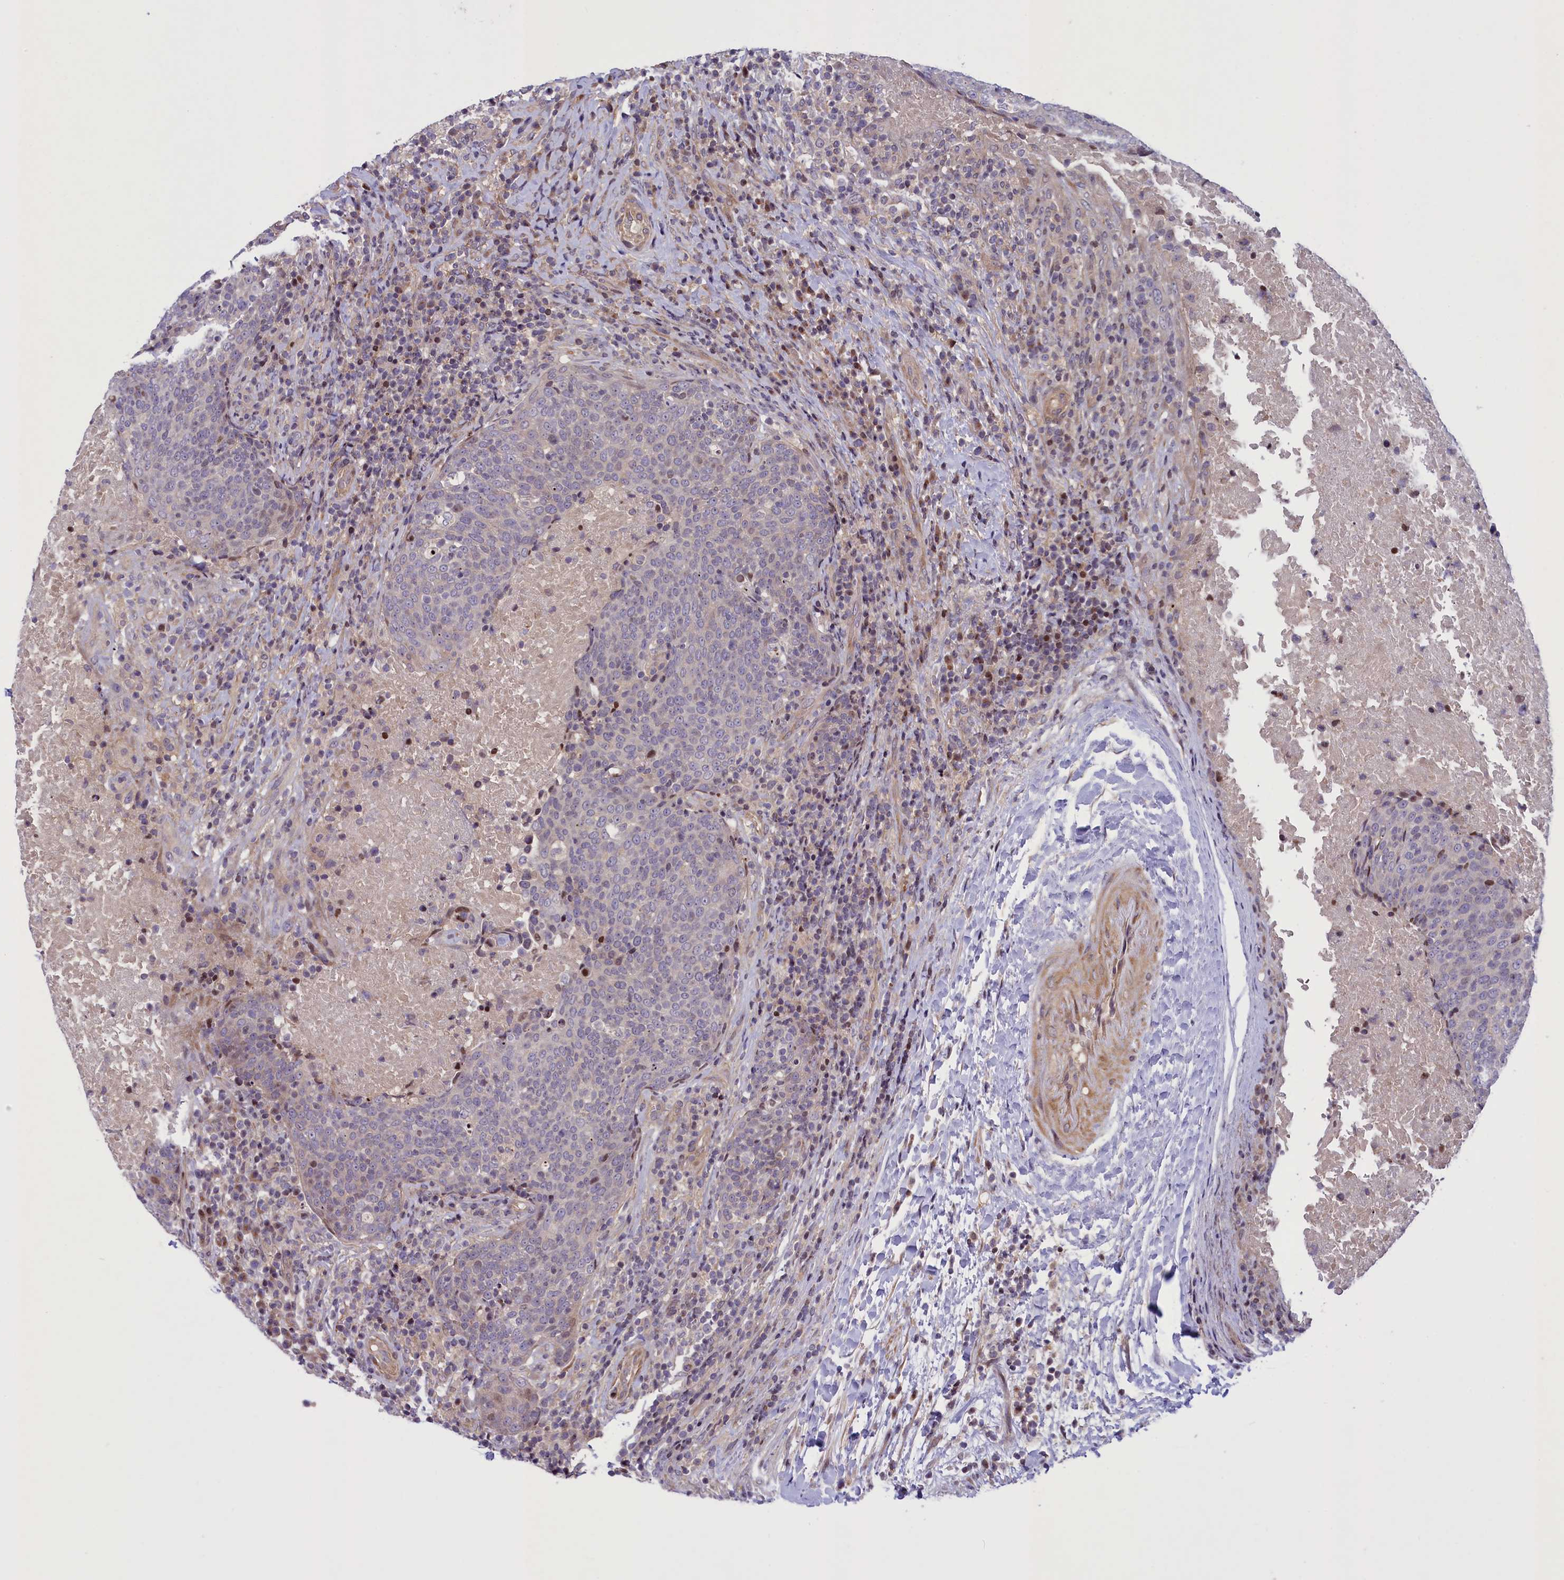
{"staining": {"intensity": "negative", "quantity": "none", "location": "none"}, "tissue": "head and neck cancer", "cell_type": "Tumor cells", "image_type": "cancer", "snomed": [{"axis": "morphology", "description": "Squamous cell carcinoma, NOS"}, {"axis": "morphology", "description": "Squamous cell carcinoma, metastatic, NOS"}, {"axis": "topography", "description": "Lymph node"}, {"axis": "topography", "description": "Head-Neck"}], "caption": "Histopathology image shows no protein expression in tumor cells of head and neck cancer tissue.", "gene": "MAN2C1", "patient": {"sex": "male", "age": 62}}